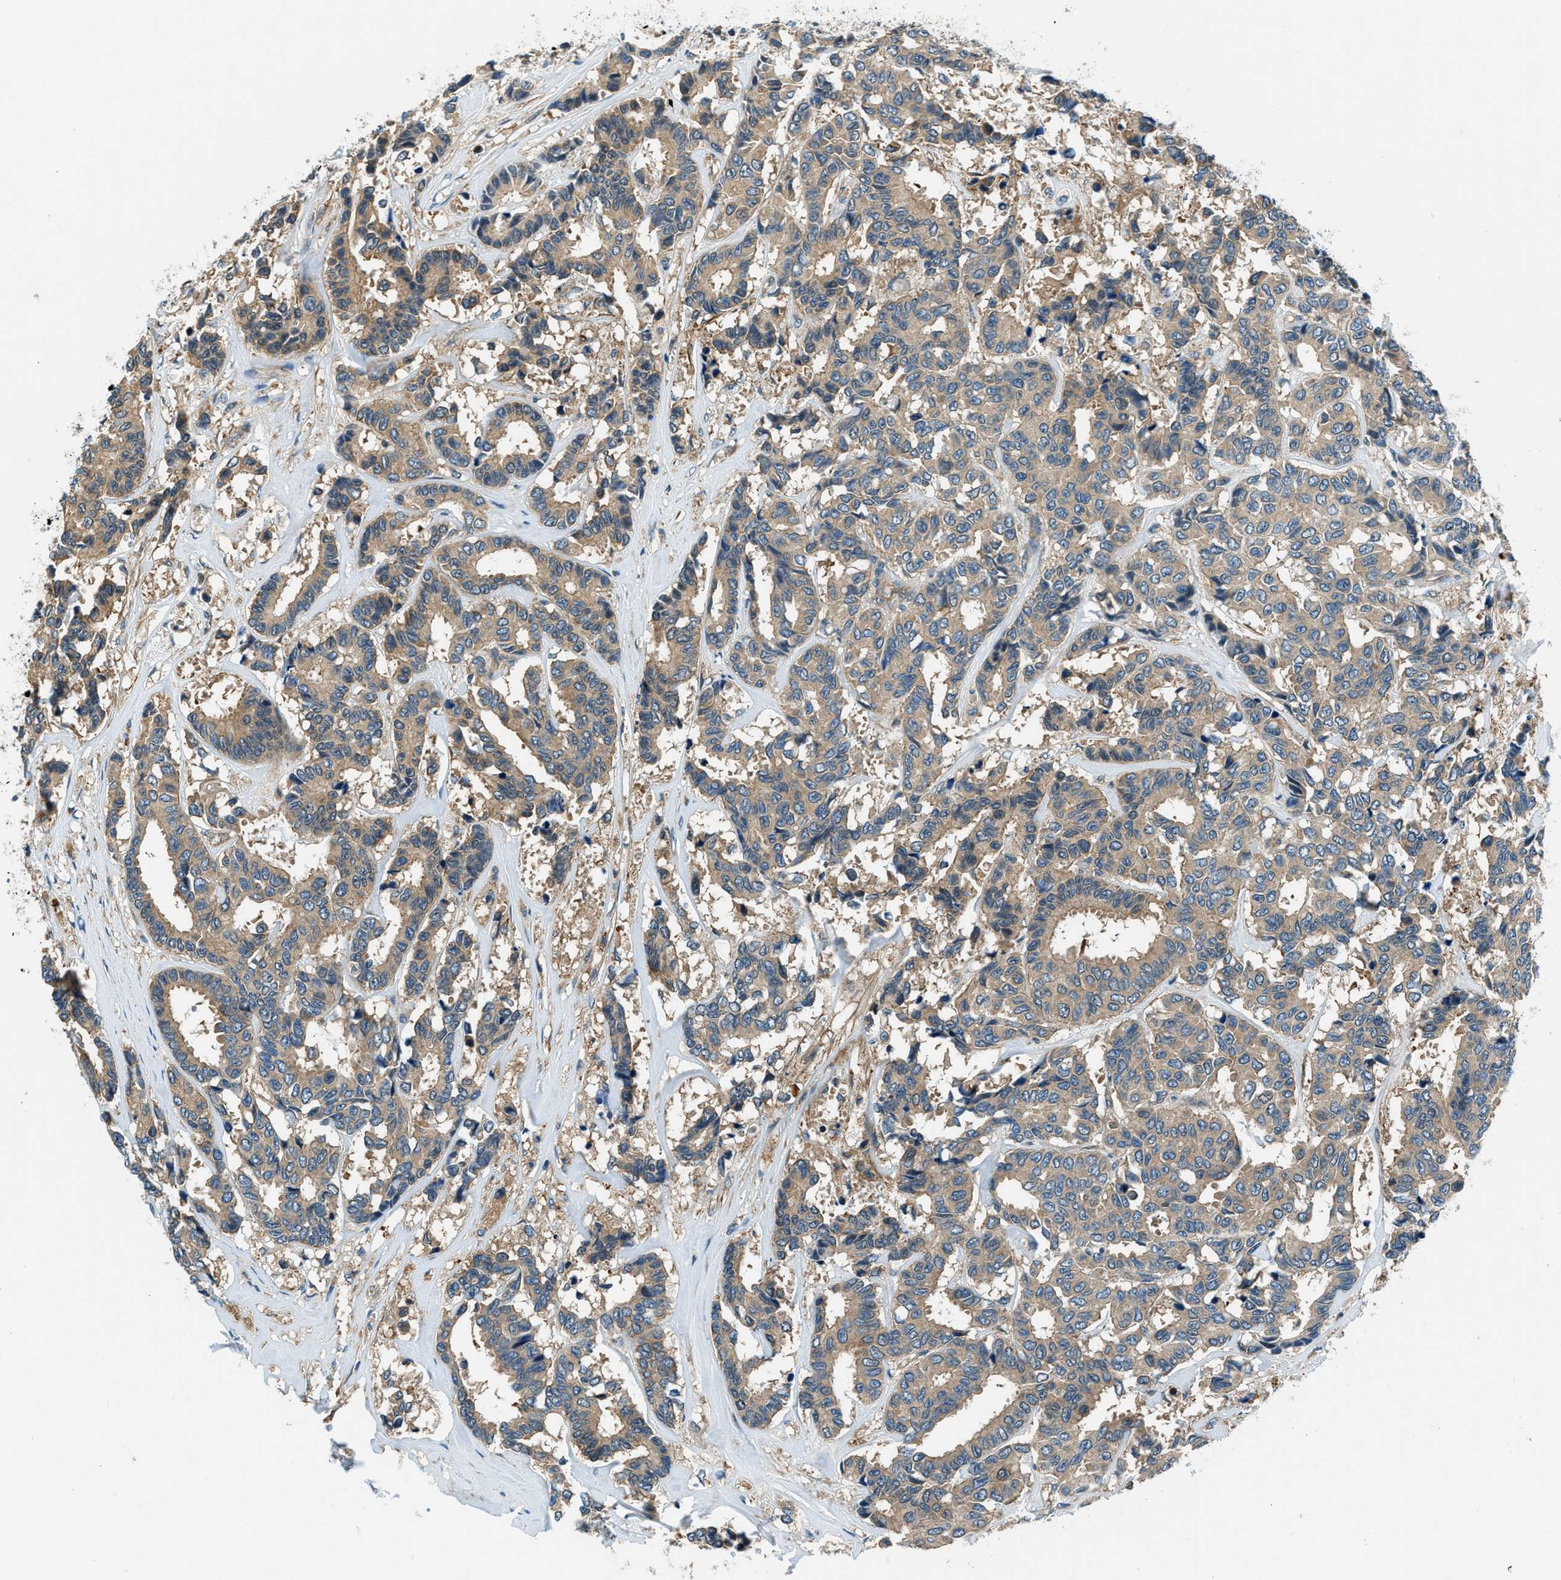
{"staining": {"intensity": "weak", "quantity": ">75%", "location": "cytoplasmic/membranous"}, "tissue": "breast cancer", "cell_type": "Tumor cells", "image_type": "cancer", "snomed": [{"axis": "morphology", "description": "Duct carcinoma"}, {"axis": "topography", "description": "Breast"}], "caption": "Protein expression analysis of infiltrating ductal carcinoma (breast) shows weak cytoplasmic/membranous expression in approximately >75% of tumor cells.", "gene": "SLC19A2", "patient": {"sex": "female", "age": 87}}